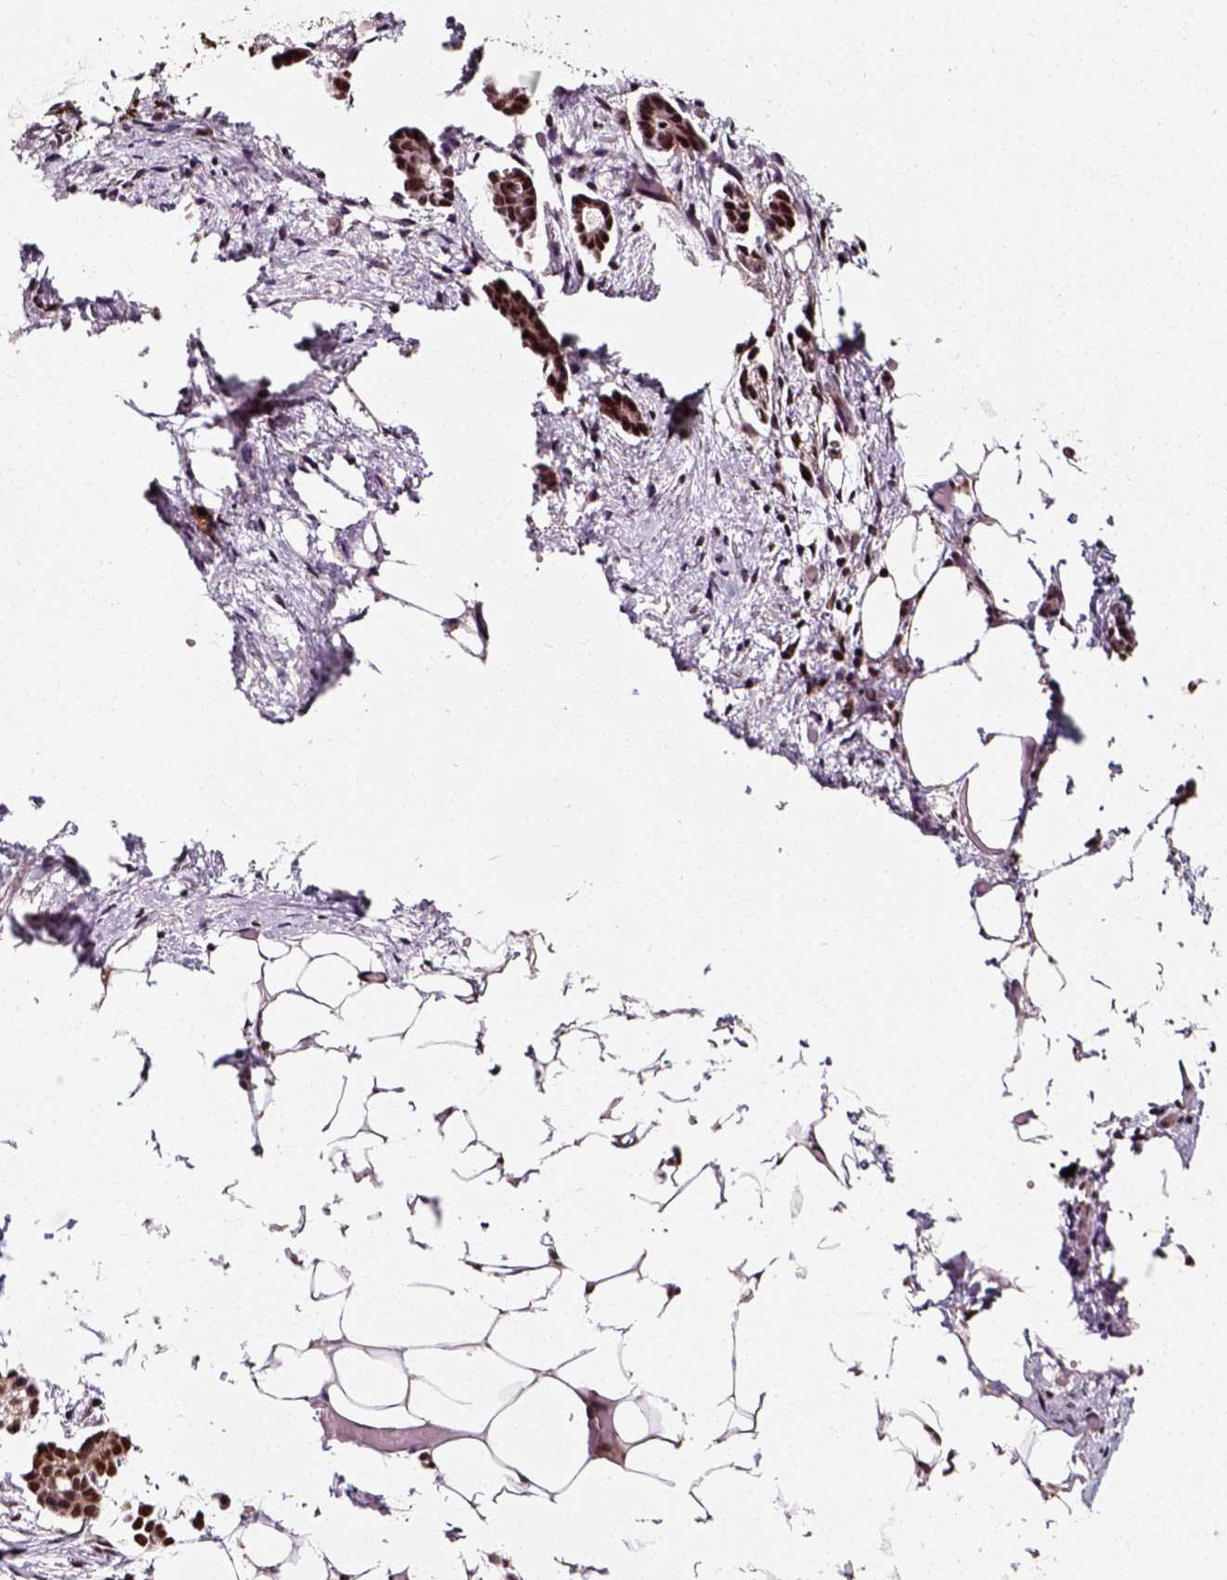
{"staining": {"intensity": "strong", "quantity": ">75%", "location": "cytoplasmic/membranous,nuclear"}, "tissue": "ovarian cancer", "cell_type": "Tumor cells", "image_type": "cancer", "snomed": [{"axis": "morphology", "description": "Cystadenocarcinoma, serous, NOS"}, {"axis": "topography", "description": "Ovary"}], "caption": "The image reveals a brown stain indicating the presence of a protein in the cytoplasmic/membranous and nuclear of tumor cells in ovarian serous cystadenocarcinoma. (IHC, brightfield microscopy, high magnification).", "gene": "NACC1", "patient": {"sex": "female", "age": 50}}